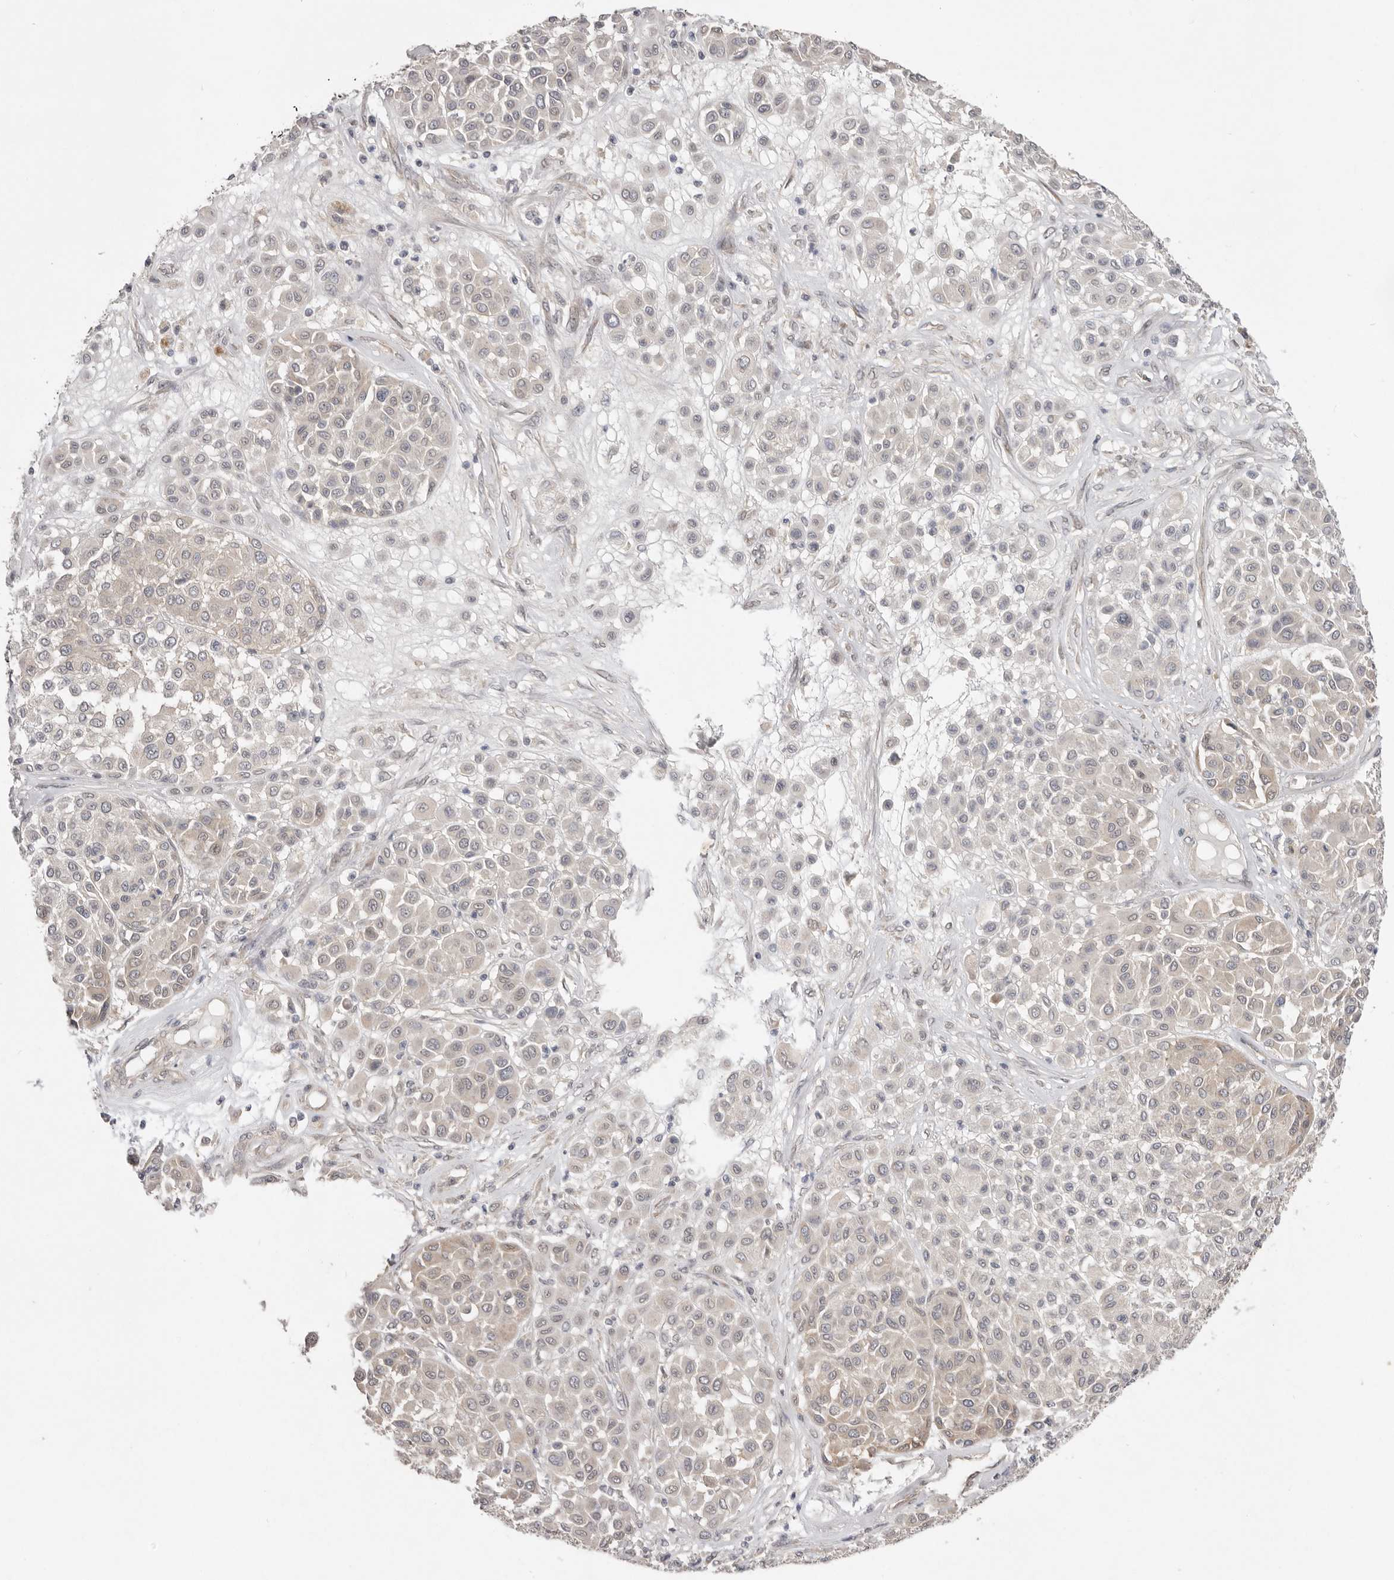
{"staining": {"intensity": "negative", "quantity": "none", "location": "none"}, "tissue": "melanoma", "cell_type": "Tumor cells", "image_type": "cancer", "snomed": [{"axis": "morphology", "description": "Malignant melanoma, Metastatic site"}, {"axis": "topography", "description": "Soft tissue"}], "caption": "High power microscopy photomicrograph of an IHC micrograph of malignant melanoma (metastatic site), revealing no significant positivity in tumor cells.", "gene": "NSUN4", "patient": {"sex": "male", "age": 41}}